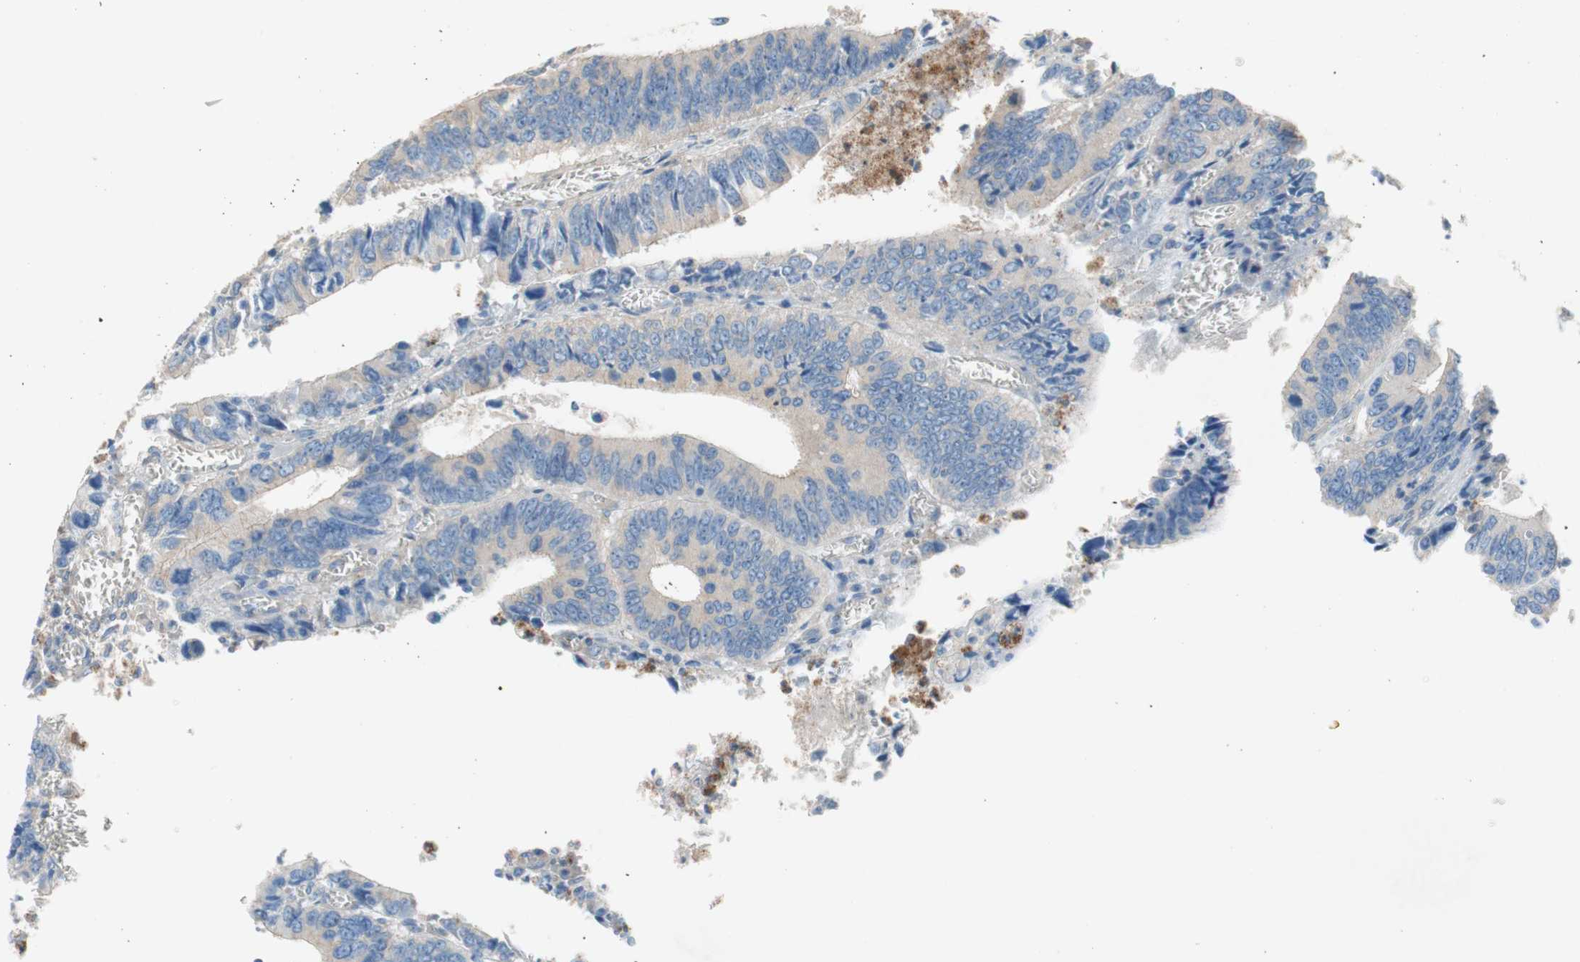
{"staining": {"intensity": "weak", "quantity": "<25%", "location": "cytoplasmic/membranous"}, "tissue": "colorectal cancer", "cell_type": "Tumor cells", "image_type": "cancer", "snomed": [{"axis": "morphology", "description": "Adenocarcinoma, NOS"}, {"axis": "topography", "description": "Colon"}], "caption": "Tumor cells are negative for brown protein staining in colorectal cancer (adenocarcinoma). Brightfield microscopy of IHC stained with DAB (3,3'-diaminobenzidine) (brown) and hematoxylin (blue), captured at high magnification.", "gene": "GLUL", "patient": {"sex": "male", "age": 72}}